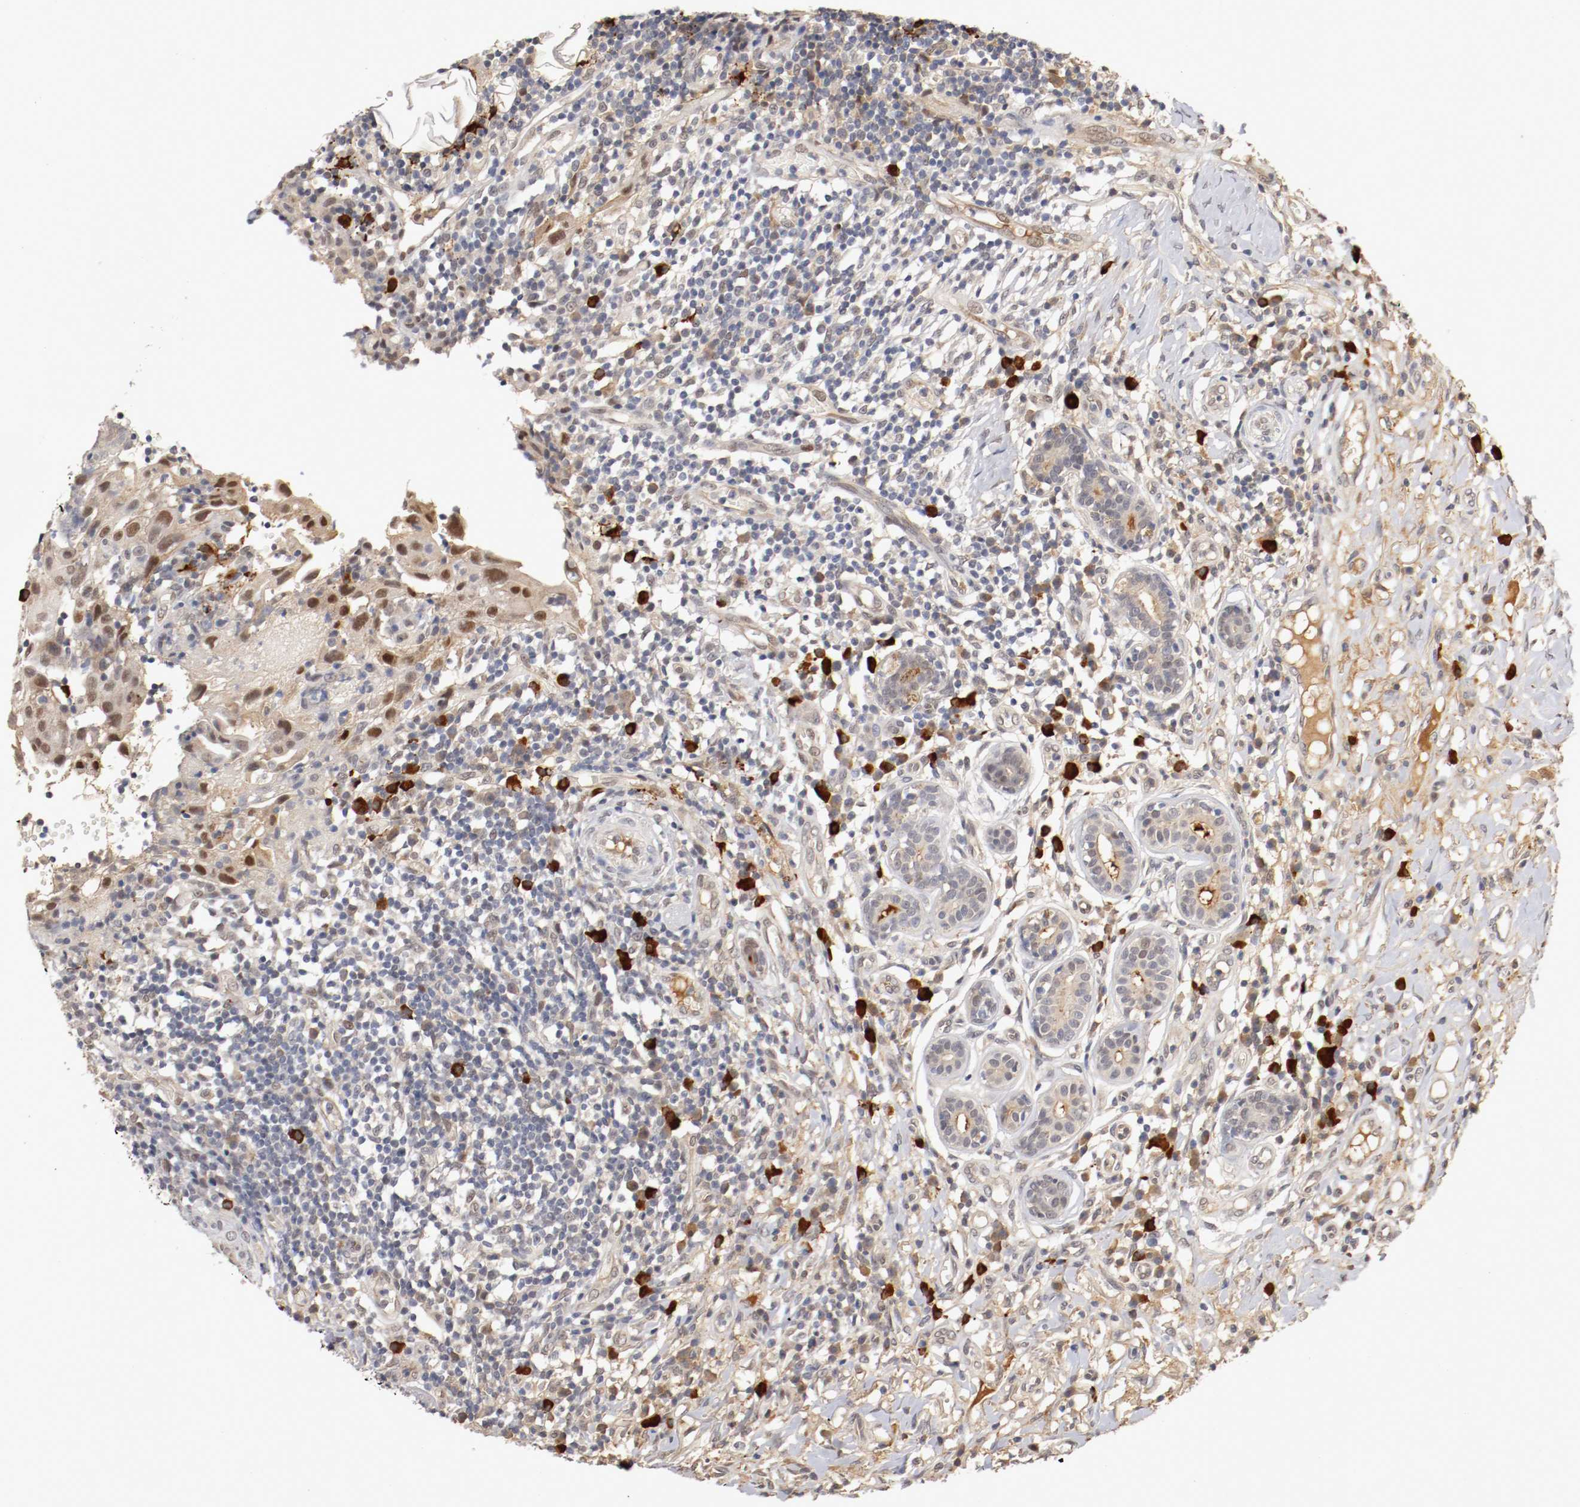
{"staining": {"intensity": "weak", "quantity": "25%-75%", "location": "cytoplasmic/membranous"}, "tissue": "thyroid cancer", "cell_type": "Tumor cells", "image_type": "cancer", "snomed": [{"axis": "morphology", "description": "Carcinoma, NOS"}, {"axis": "topography", "description": "Thyroid gland"}], "caption": "There is low levels of weak cytoplasmic/membranous expression in tumor cells of thyroid cancer (carcinoma), as demonstrated by immunohistochemical staining (brown color).", "gene": "DNMT3B", "patient": {"sex": "female", "age": 77}}